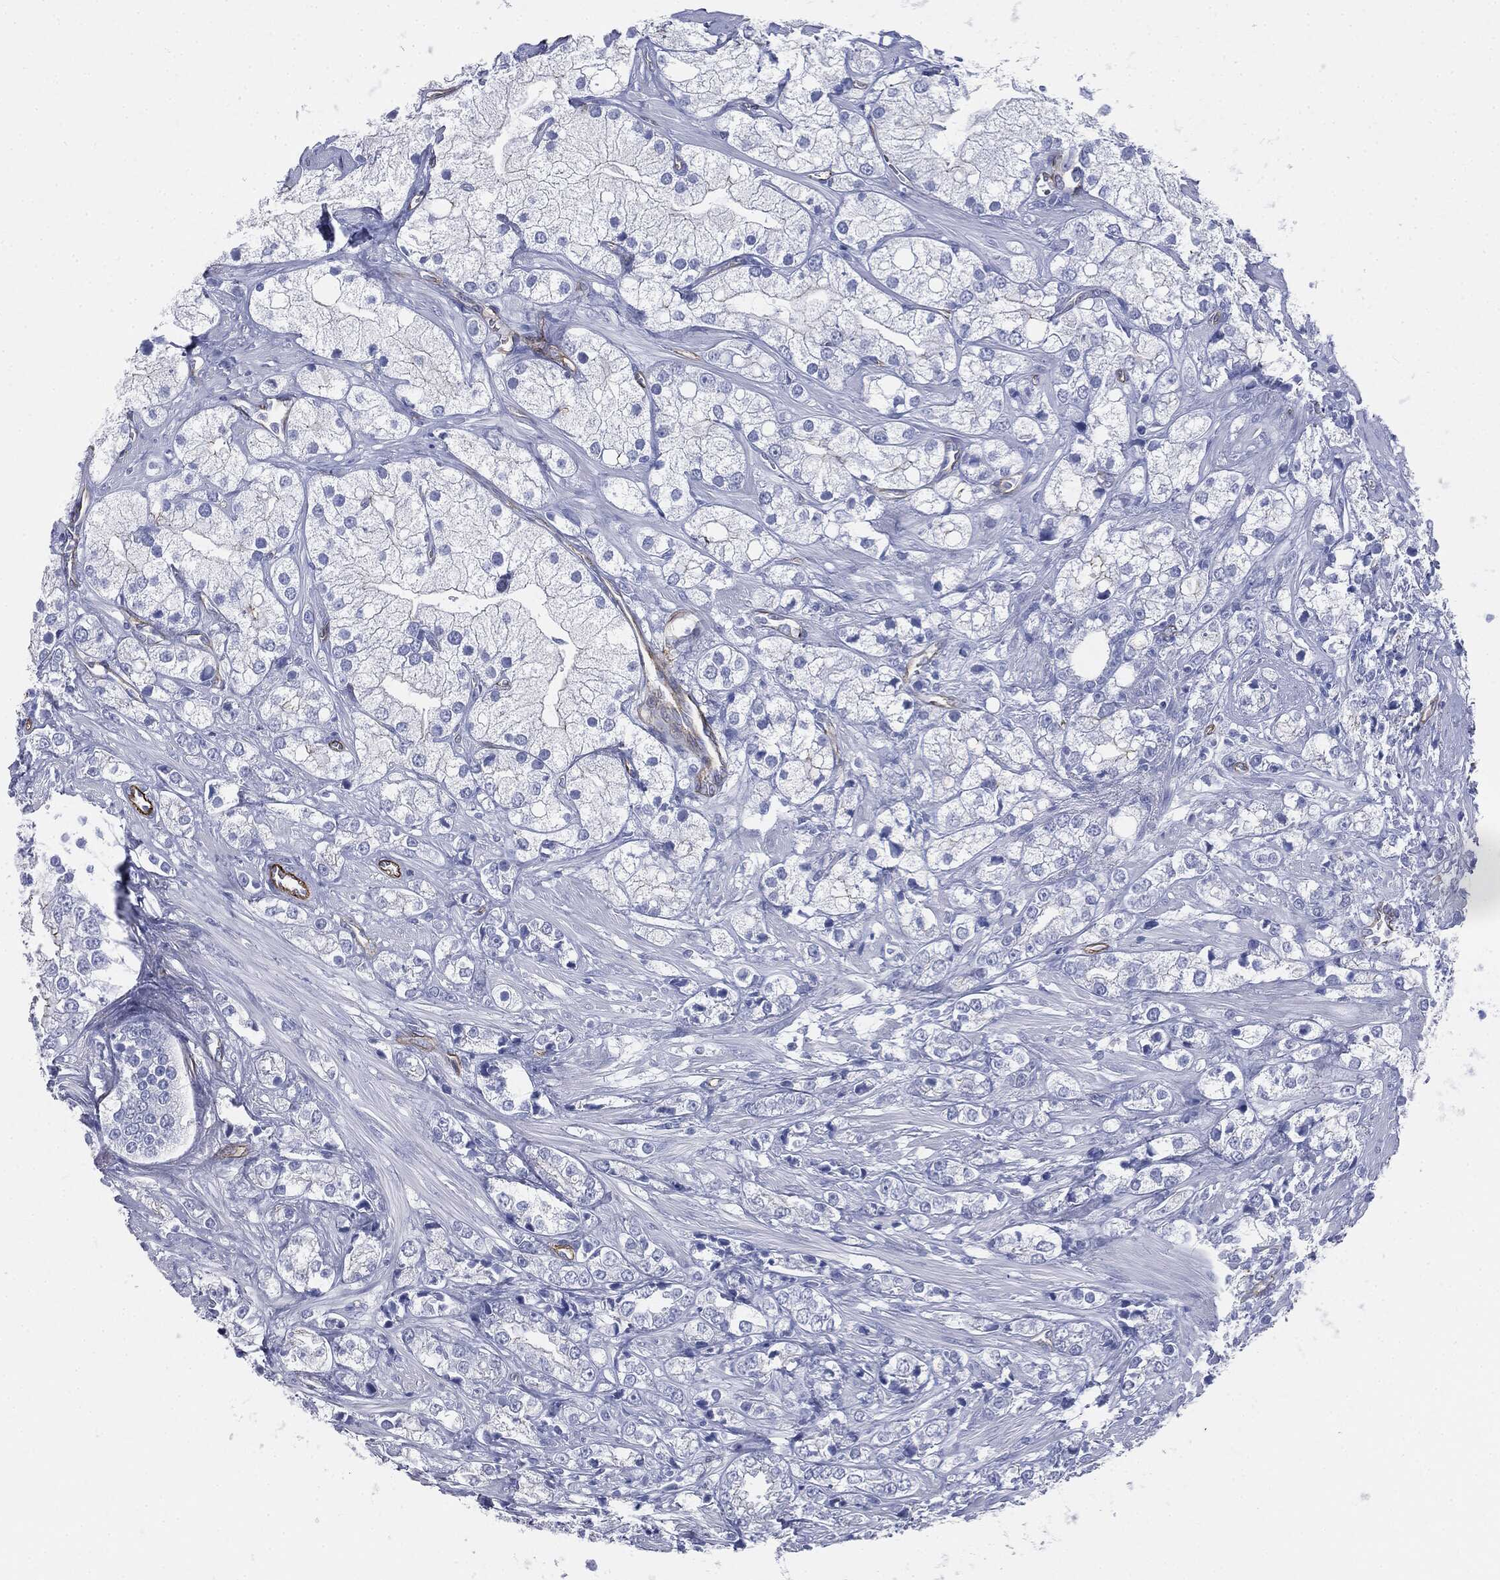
{"staining": {"intensity": "negative", "quantity": "none", "location": "none"}, "tissue": "prostate cancer", "cell_type": "Tumor cells", "image_type": "cancer", "snomed": [{"axis": "morphology", "description": "Adenocarcinoma, NOS"}, {"axis": "topography", "description": "Prostate and seminal vesicle, NOS"}, {"axis": "topography", "description": "Prostate"}], "caption": "This is an immunohistochemistry micrograph of adenocarcinoma (prostate). There is no positivity in tumor cells.", "gene": "MUC5AC", "patient": {"sex": "male", "age": 79}}